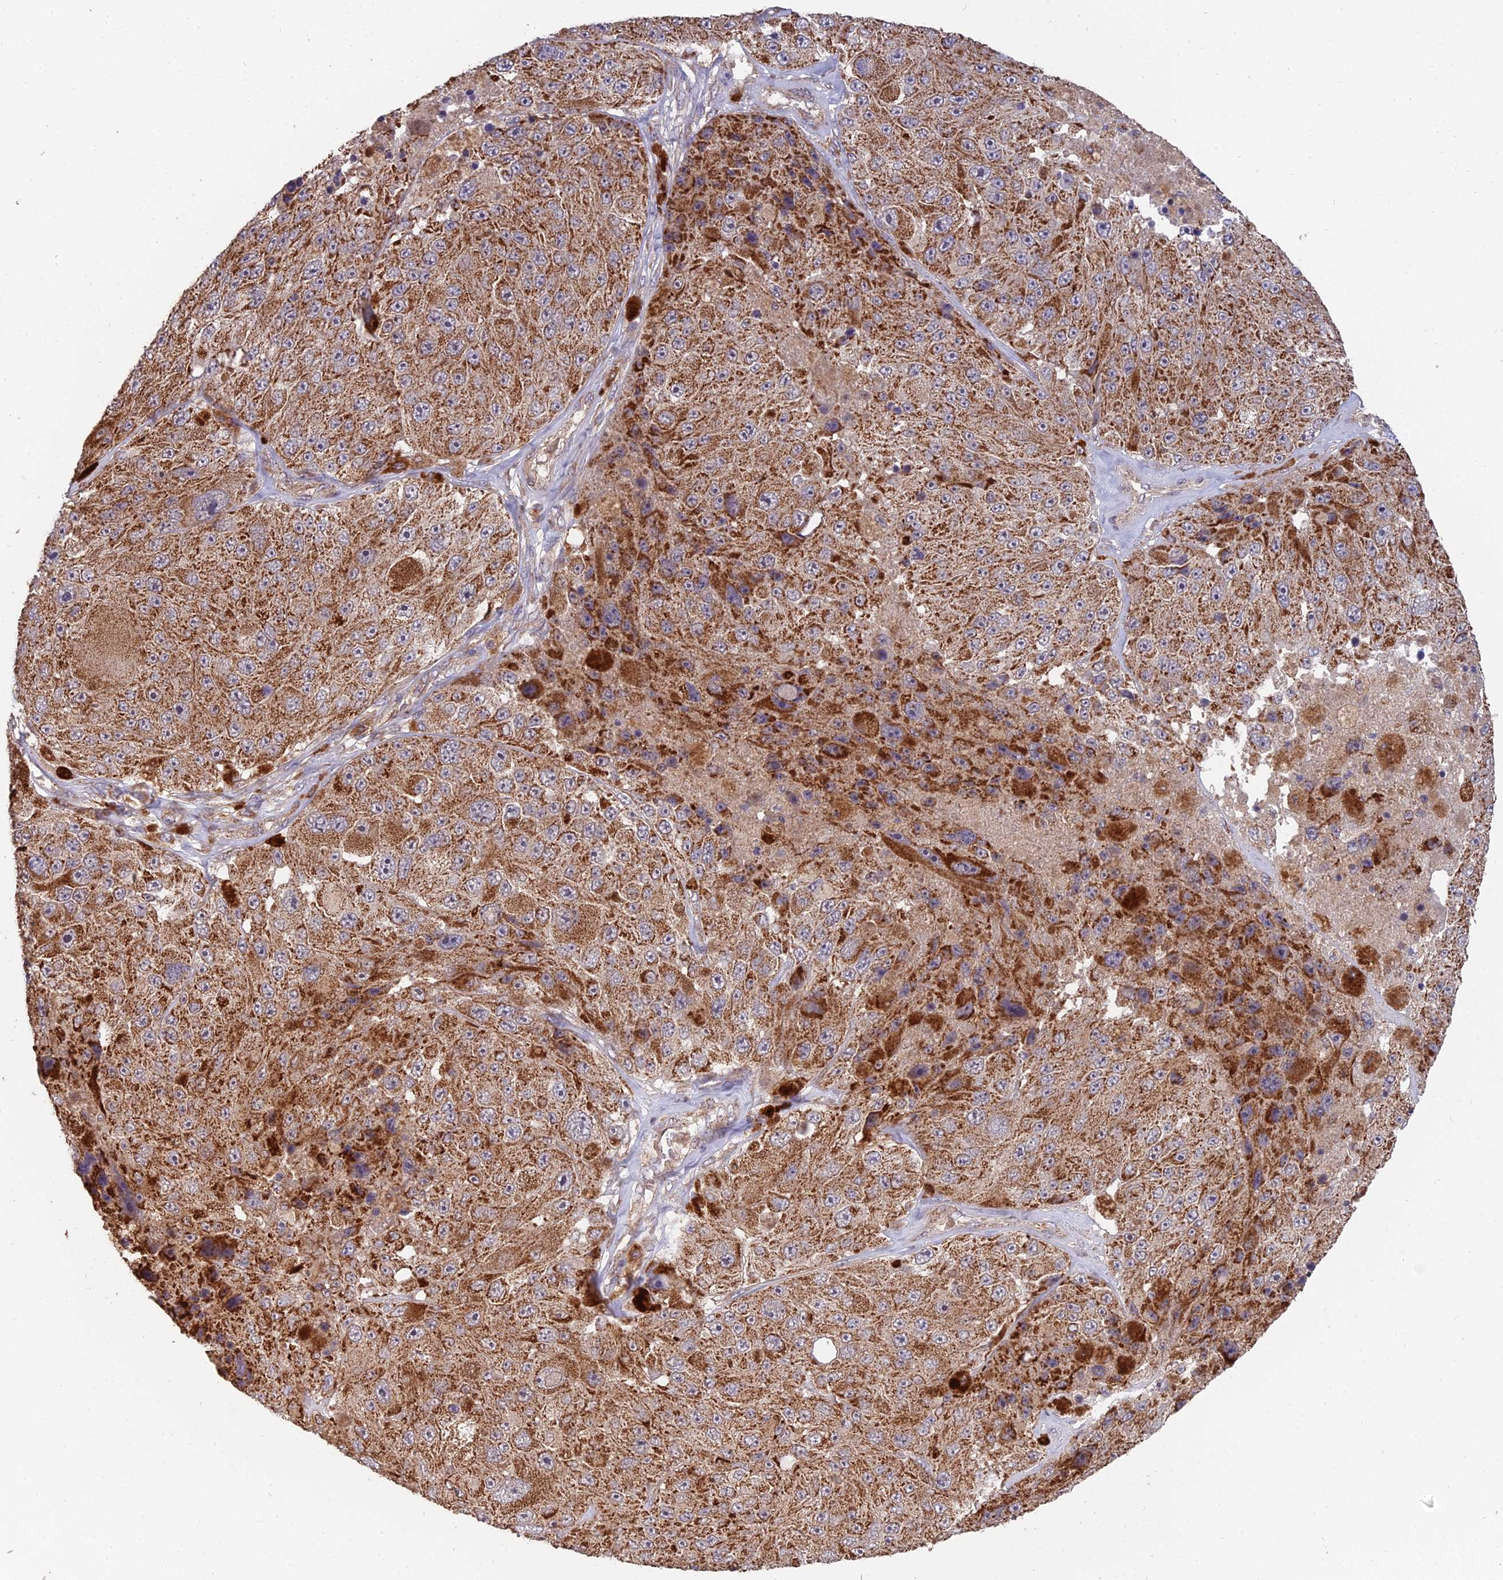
{"staining": {"intensity": "strong", "quantity": ">75%", "location": "cytoplasmic/membranous"}, "tissue": "melanoma", "cell_type": "Tumor cells", "image_type": "cancer", "snomed": [{"axis": "morphology", "description": "Malignant melanoma, Metastatic site"}, {"axis": "topography", "description": "Lymph node"}], "caption": "Human malignant melanoma (metastatic site) stained with a brown dye shows strong cytoplasmic/membranous positive positivity in about >75% of tumor cells.", "gene": "IFT22", "patient": {"sex": "male", "age": 62}}